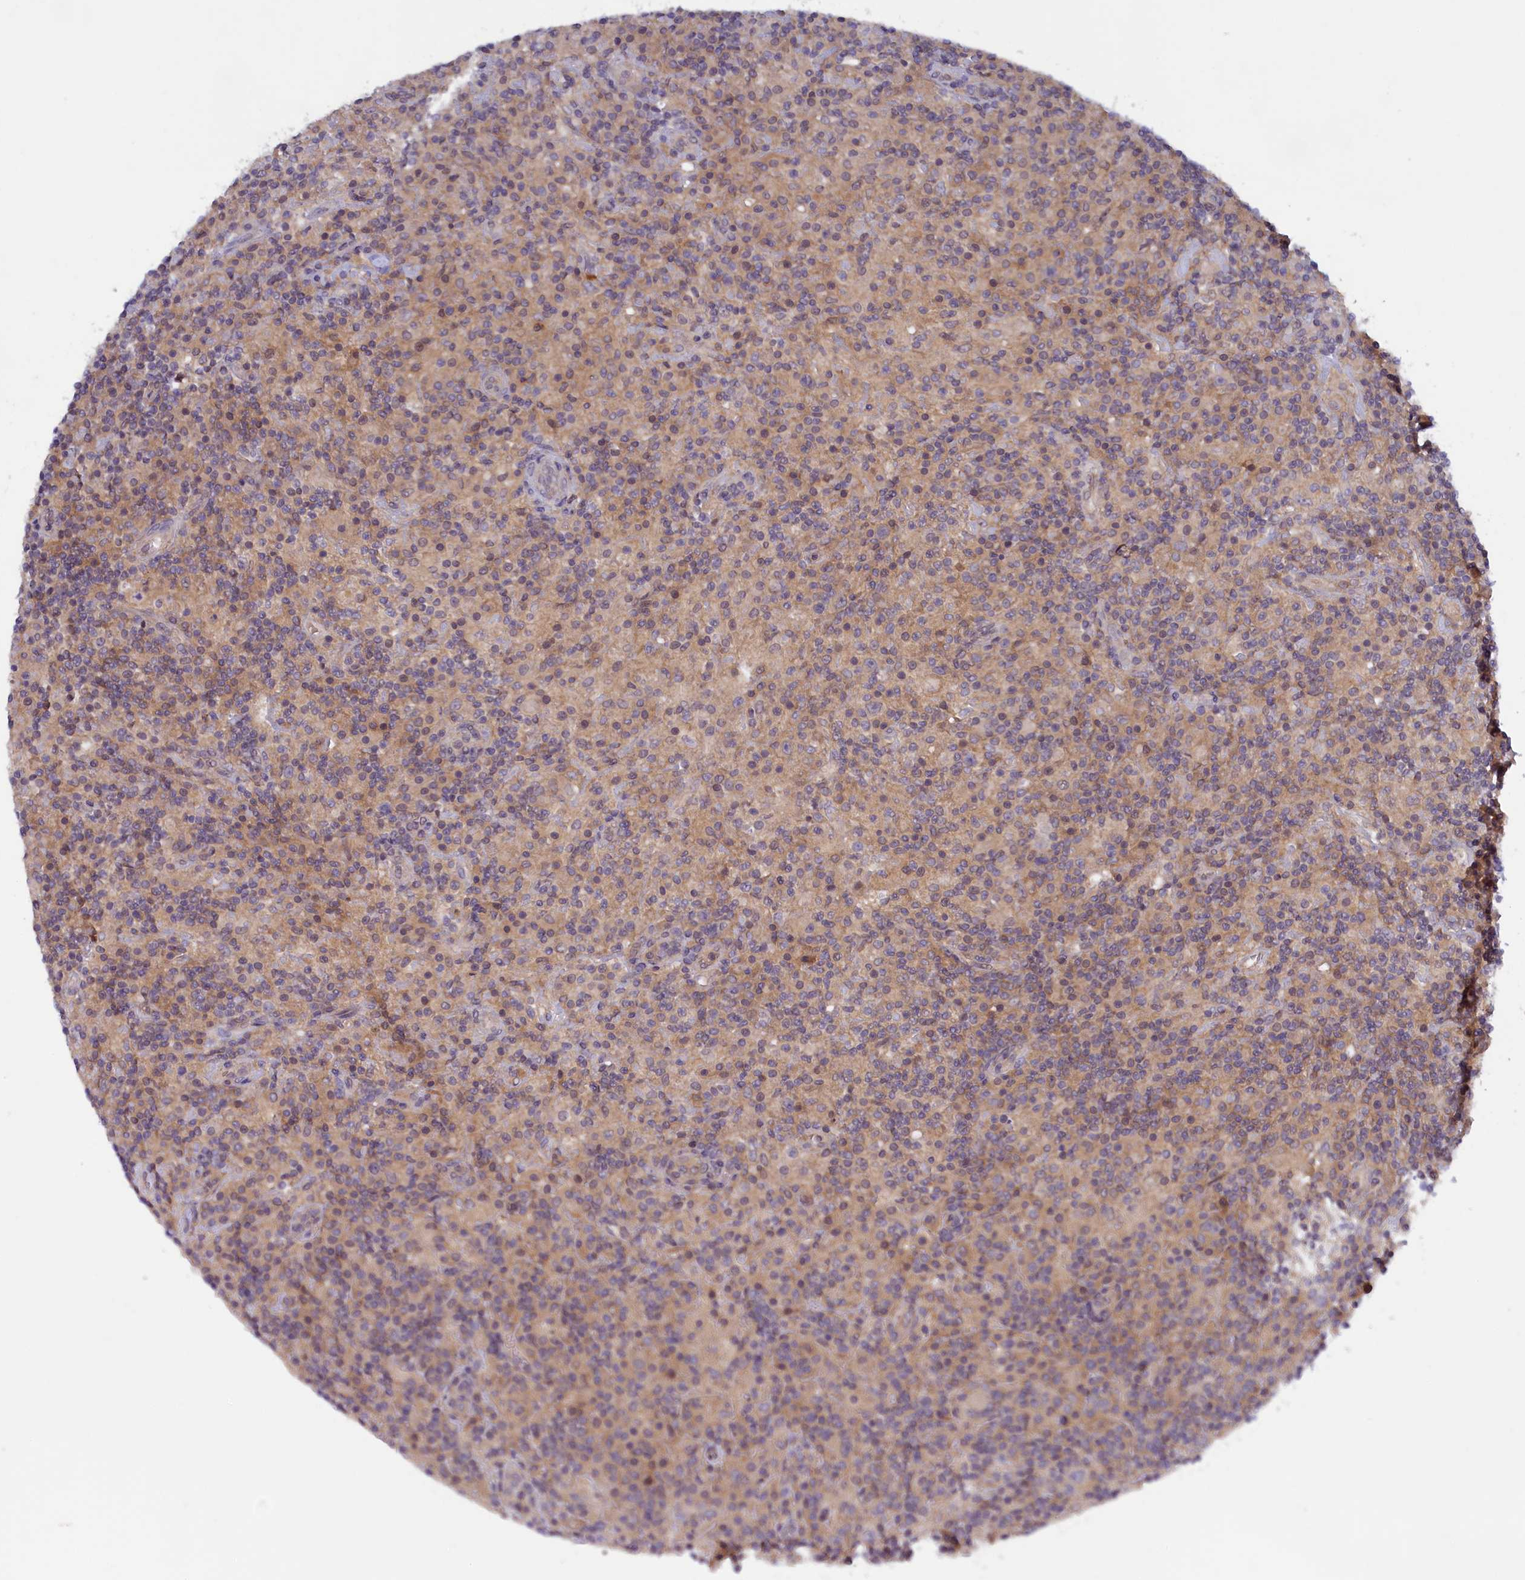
{"staining": {"intensity": "weak", "quantity": "25%-75%", "location": "cytoplasmic/membranous"}, "tissue": "lymphoma", "cell_type": "Tumor cells", "image_type": "cancer", "snomed": [{"axis": "morphology", "description": "Hodgkin's disease, NOS"}, {"axis": "topography", "description": "Lymph node"}], "caption": "High-power microscopy captured an IHC micrograph of lymphoma, revealing weak cytoplasmic/membranous positivity in about 25%-75% of tumor cells. The staining was performed using DAB, with brown indicating positive protein expression. Nuclei are stained blue with hematoxylin.", "gene": "NUBP1", "patient": {"sex": "male", "age": 70}}